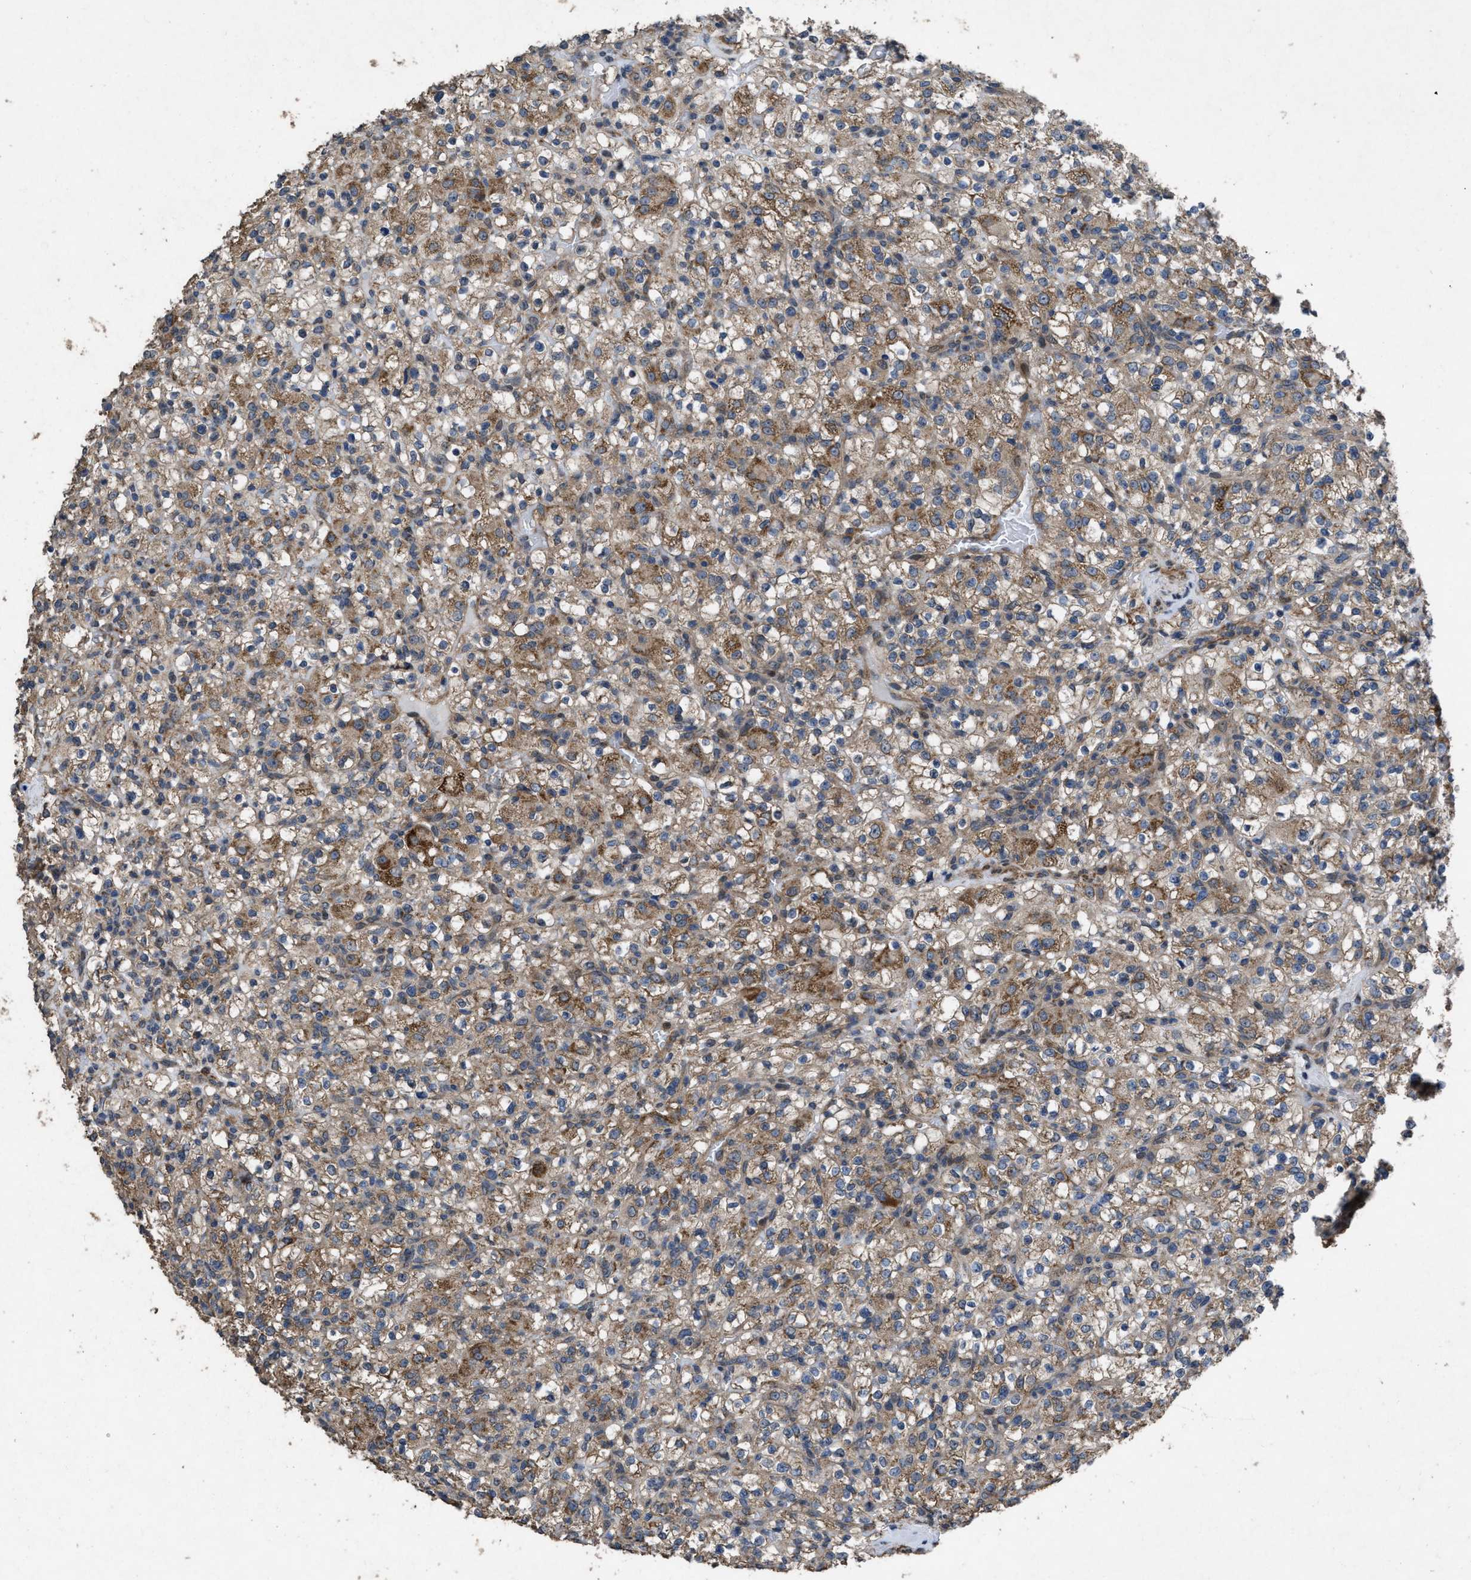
{"staining": {"intensity": "moderate", "quantity": ">75%", "location": "cytoplasmic/membranous"}, "tissue": "renal cancer", "cell_type": "Tumor cells", "image_type": "cancer", "snomed": [{"axis": "morphology", "description": "Normal tissue, NOS"}, {"axis": "morphology", "description": "Adenocarcinoma, NOS"}, {"axis": "topography", "description": "Kidney"}], "caption": "Protein expression analysis of human adenocarcinoma (renal) reveals moderate cytoplasmic/membranous positivity in approximately >75% of tumor cells. The staining was performed using DAB (3,3'-diaminobenzidine) to visualize the protein expression in brown, while the nuclei were stained in blue with hematoxylin (Magnification: 20x).", "gene": "ARL6", "patient": {"sex": "female", "age": 72}}